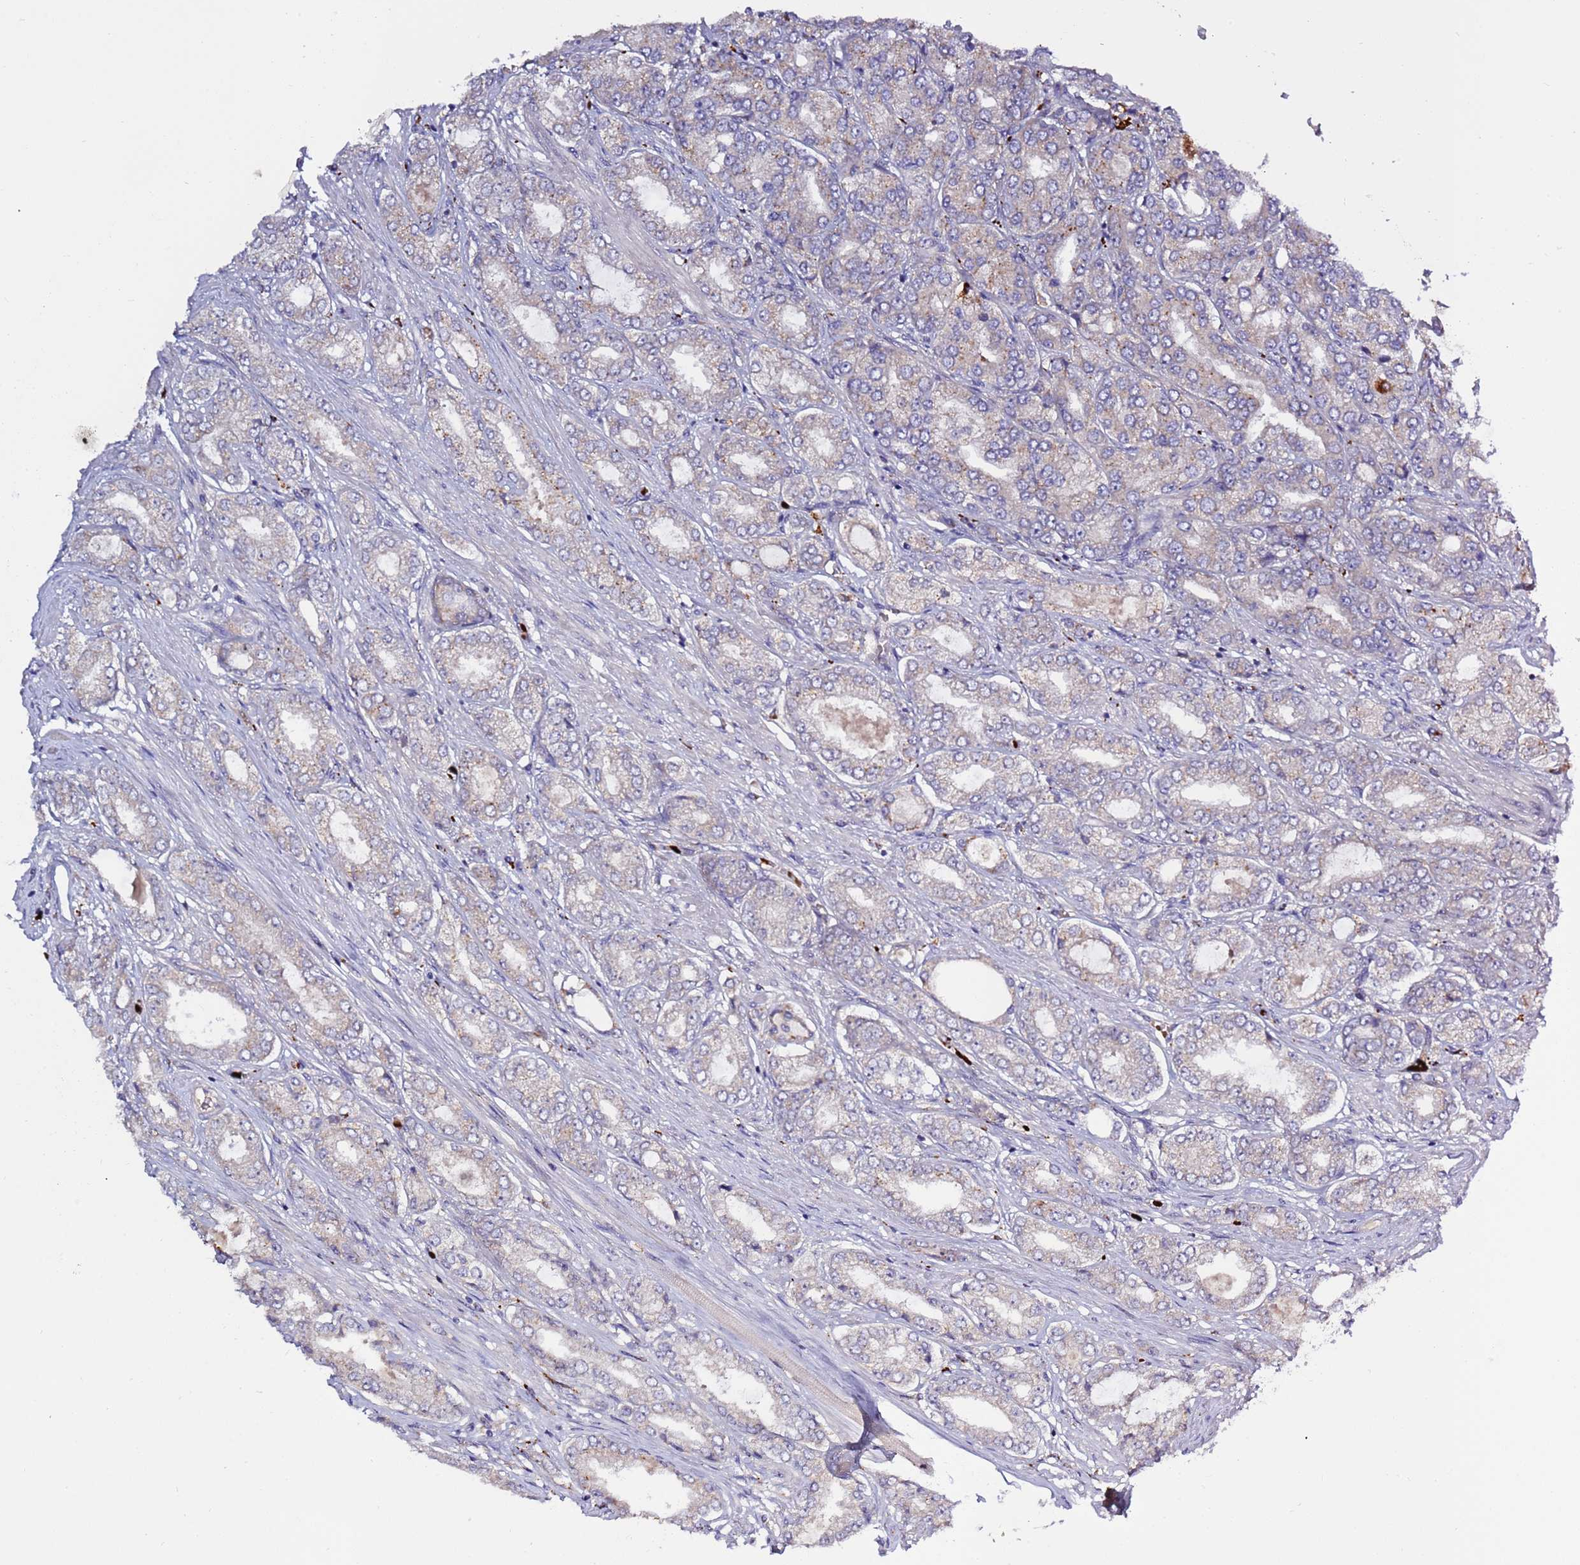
{"staining": {"intensity": "weak", "quantity": "<25%", "location": "cytoplasmic/membranous"}, "tissue": "prostate cancer", "cell_type": "Tumor cells", "image_type": "cancer", "snomed": [{"axis": "morphology", "description": "Adenocarcinoma, High grade"}, {"axis": "topography", "description": "Prostate"}], "caption": "This is an immunohistochemistry micrograph of high-grade adenocarcinoma (prostate). There is no expression in tumor cells.", "gene": "VPS36", "patient": {"sex": "male", "age": 68}}